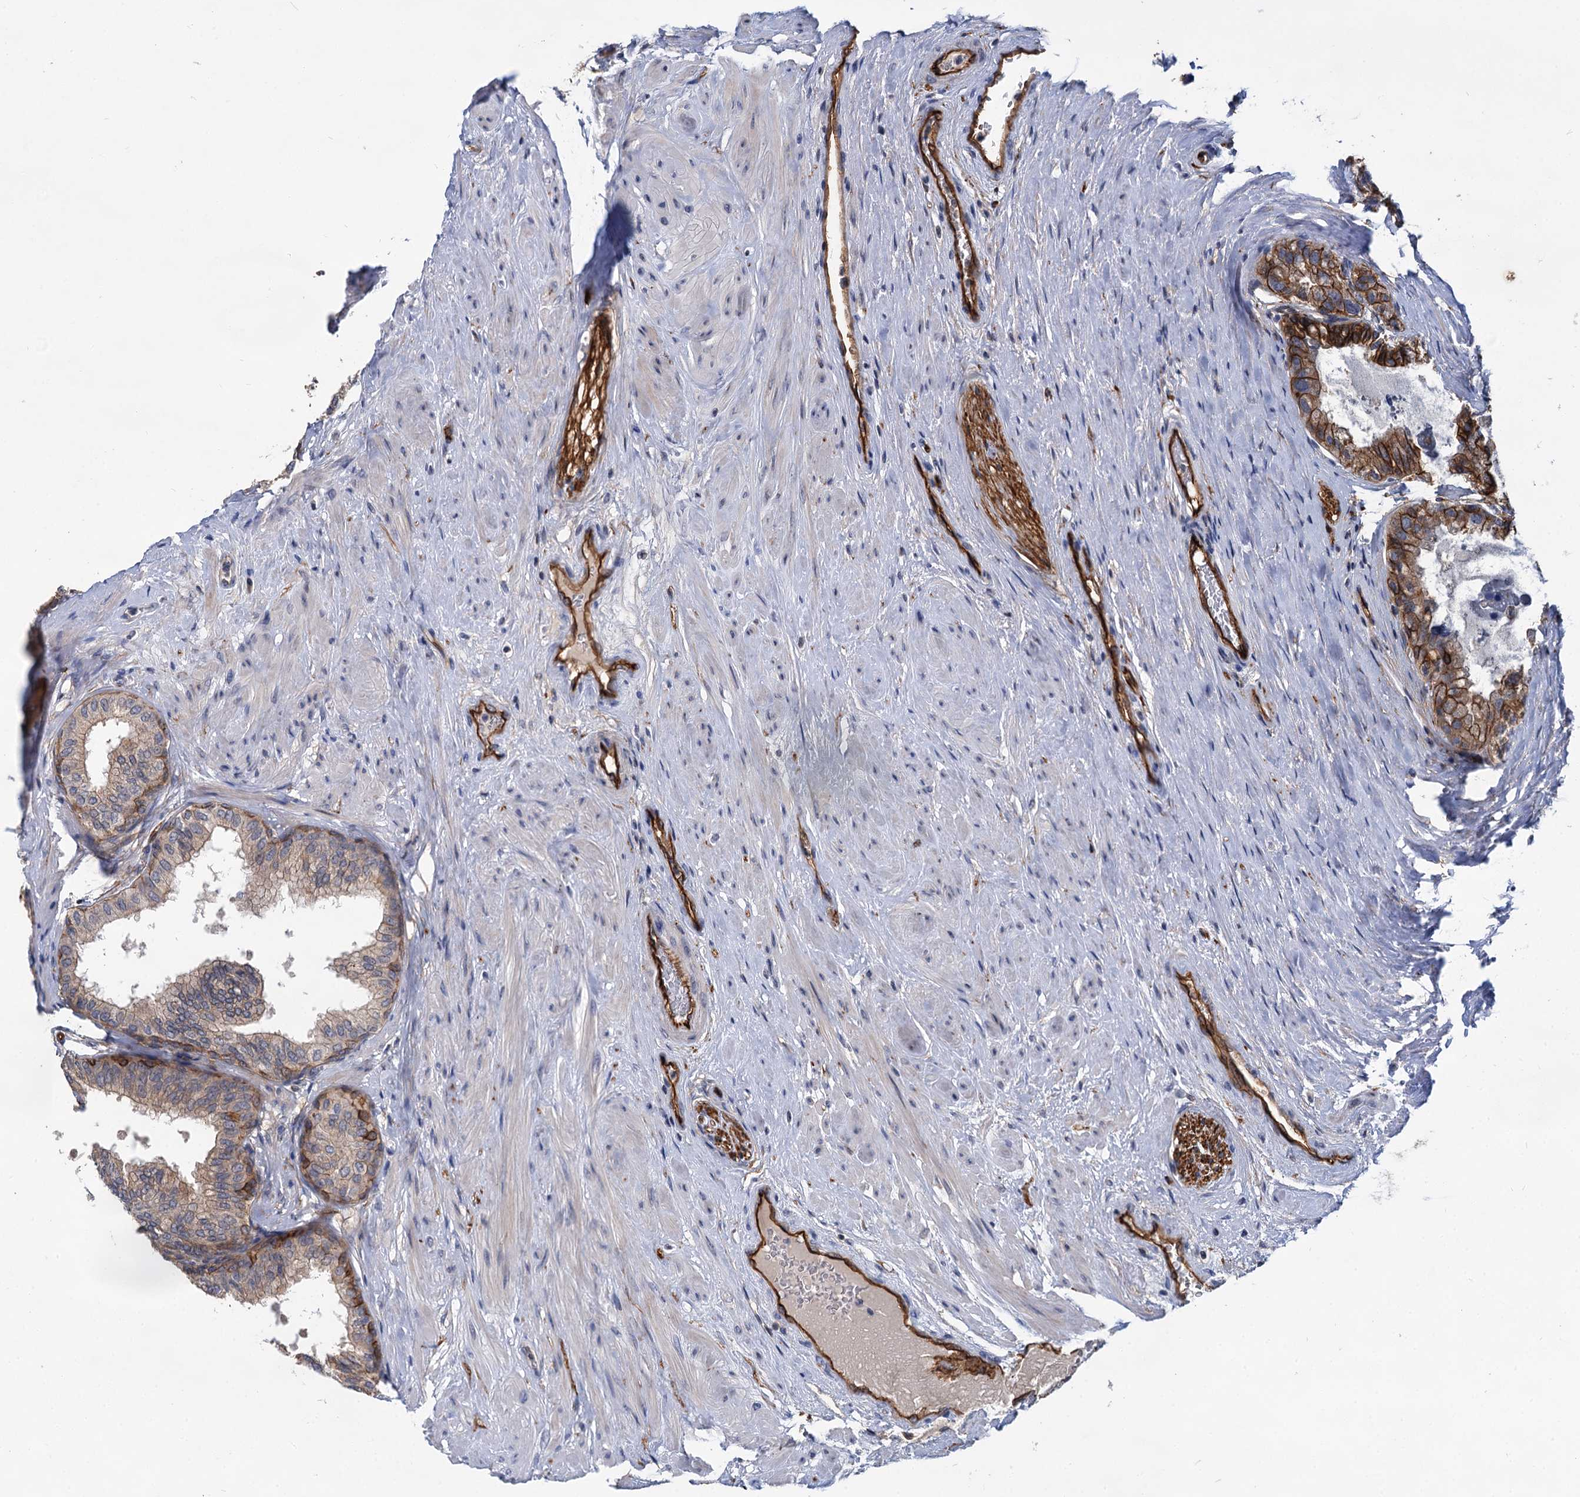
{"staining": {"intensity": "strong", "quantity": "25%-75%", "location": "cytoplasmic/membranous"}, "tissue": "prostate", "cell_type": "Glandular cells", "image_type": "normal", "snomed": [{"axis": "morphology", "description": "Normal tissue, NOS"}, {"axis": "topography", "description": "Prostate"}], "caption": "Normal prostate shows strong cytoplasmic/membranous staining in approximately 25%-75% of glandular cells, visualized by immunohistochemistry.", "gene": "ABLIM1", "patient": {"sex": "male", "age": 60}}